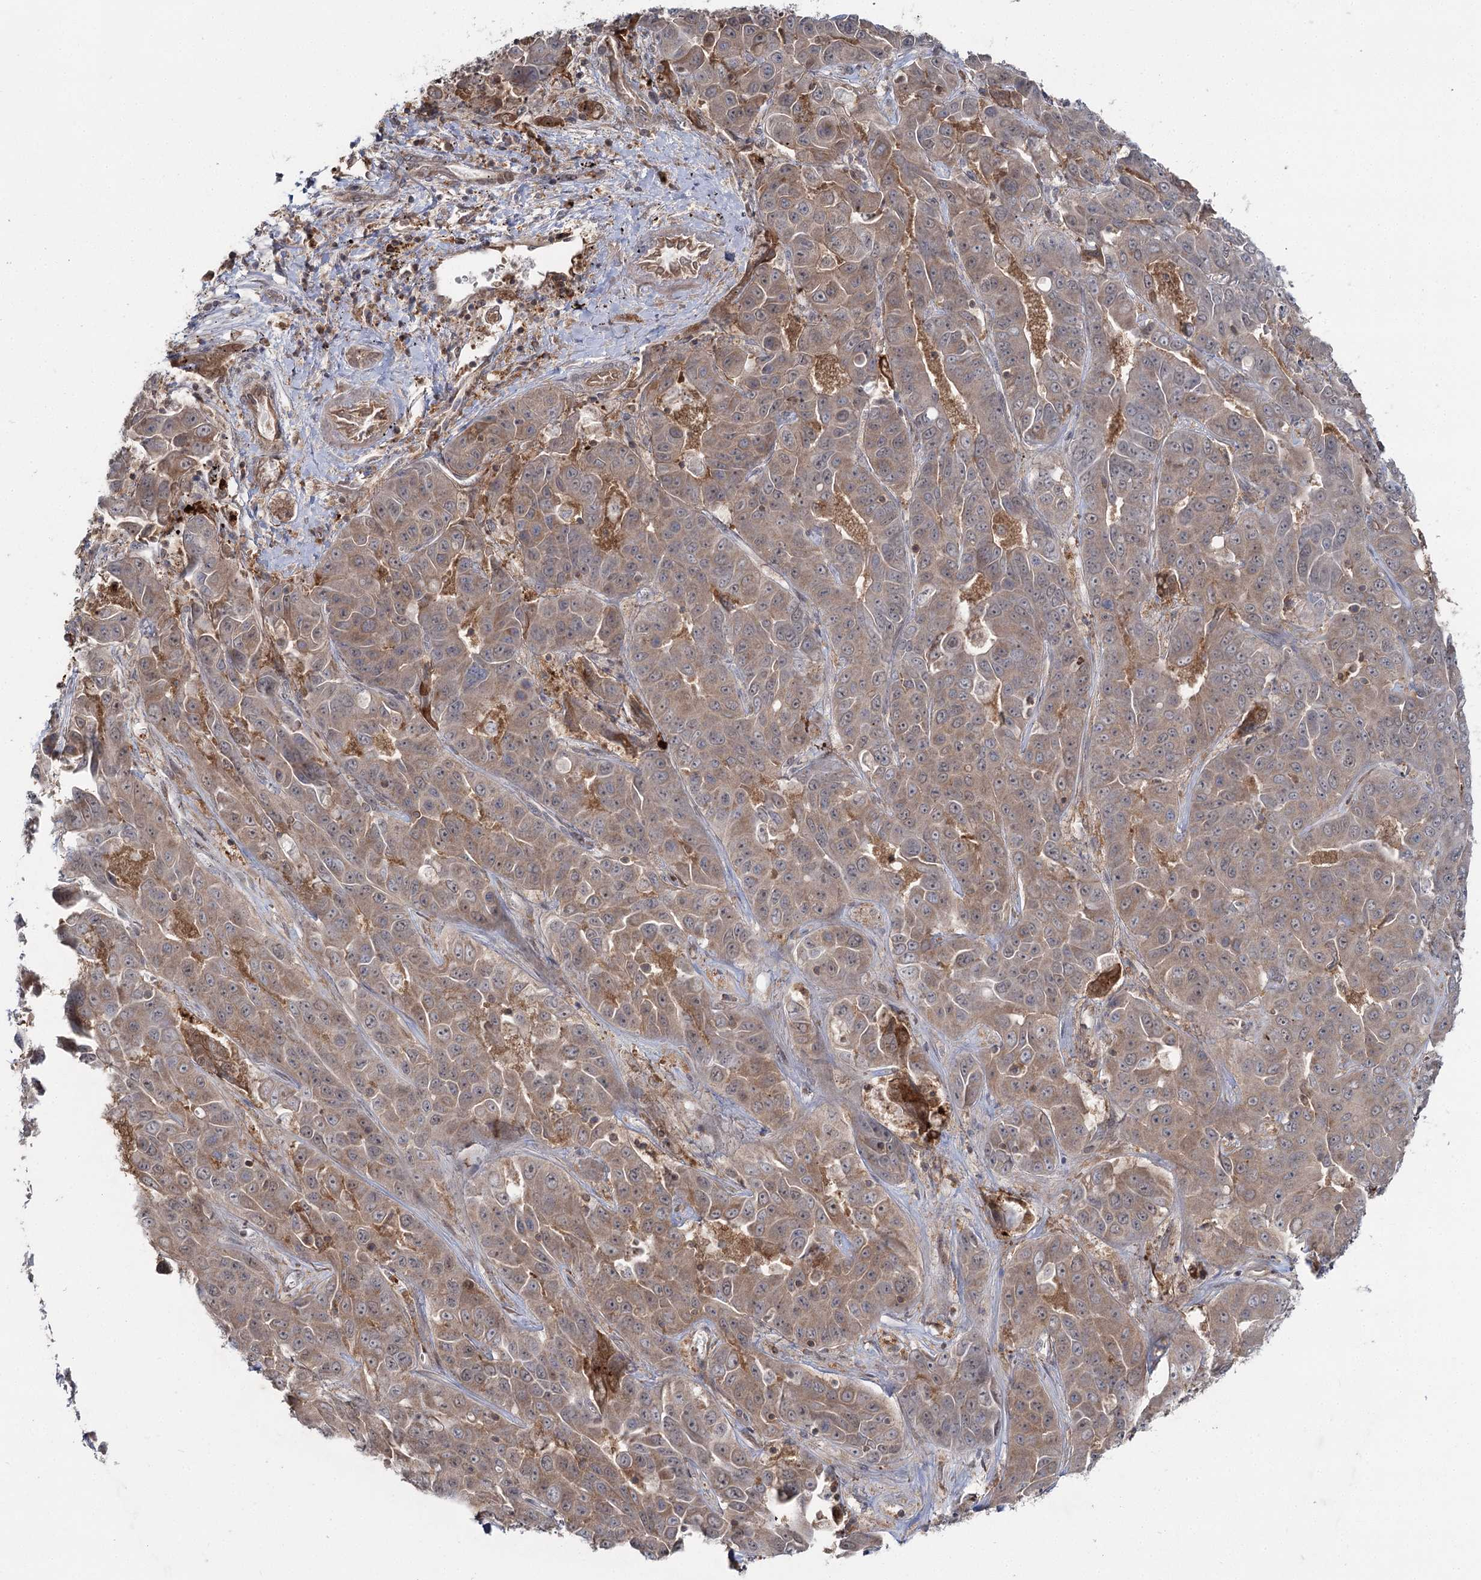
{"staining": {"intensity": "weak", "quantity": ">75%", "location": "cytoplasmic/membranous"}, "tissue": "liver cancer", "cell_type": "Tumor cells", "image_type": "cancer", "snomed": [{"axis": "morphology", "description": "Cholangiocarcinoma"}, {"axis": "topography", "description": "Liver"}], "caption": "Liver cholangiocarcinoma stained with immunohistochemistry (IHC) demonstrates weak cytoplasmic/membranous staining in about >75% of tumor cells.", "gene": "WDR44", "patient": {"sex": "female", "age": 52}}